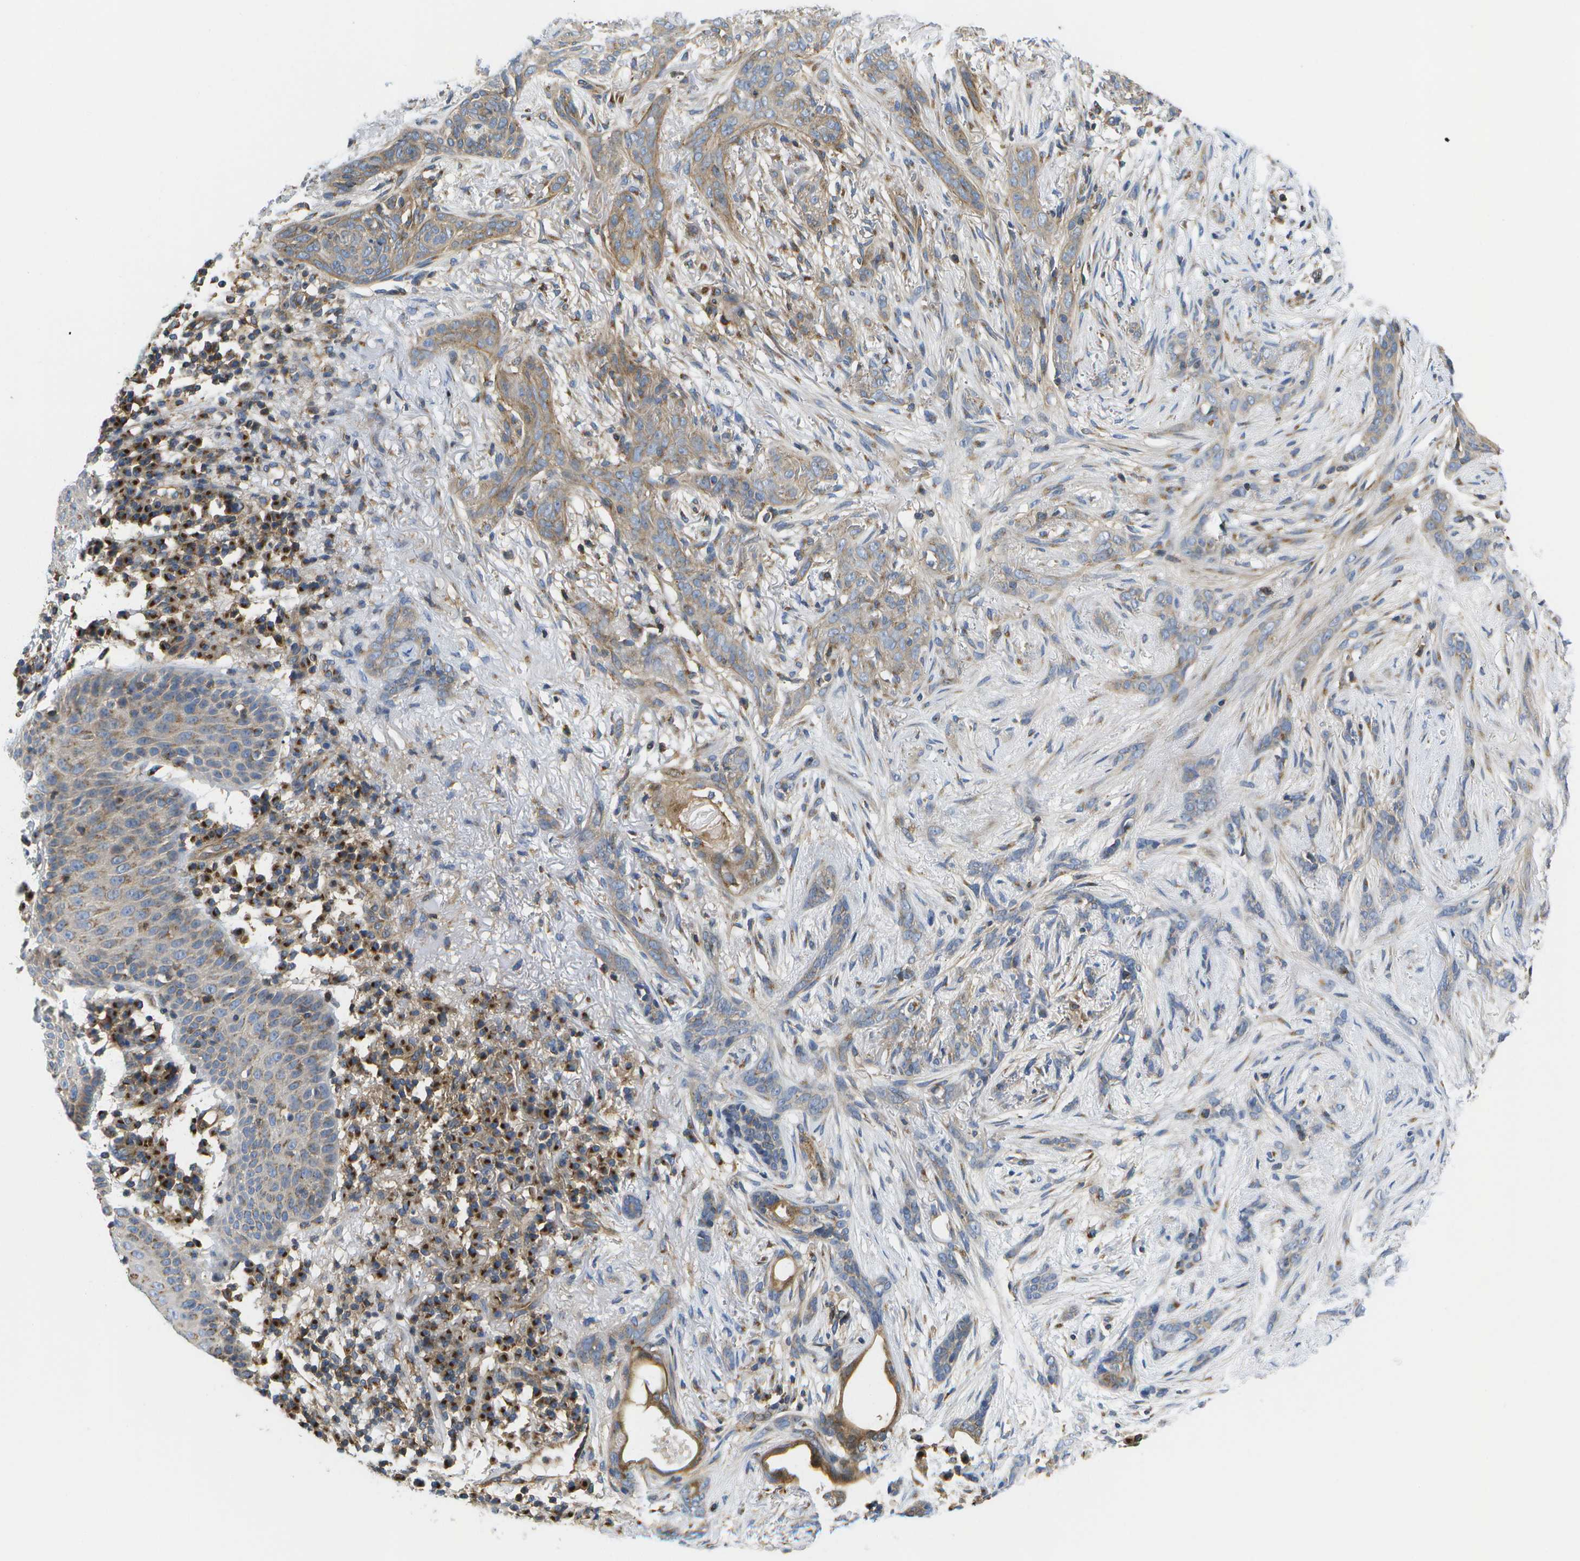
{"staining": {"intensity": "weak", "quantity": ">75%", "location": "cytoplasmic/membranous"}, "tissue": "skin cancer", "cell_type": "Tumor cells", "image_type": "cancer", "snomed": [{"axis": "morphology", "description": "Basal cell carcinoma"}, {"axis": "morphology", "description": "Adnexal tumor, benign"}, {"axis": "topography", "description": "Skin"}], "caption": "About >75% of tumor cells in skin cancer demonstrate weak cytoplasmic/membranous protein positivity as visualized by brown immunohistochemical staining.", "gene": "BST2", "patient": {"sex": "female", "age": 42}}